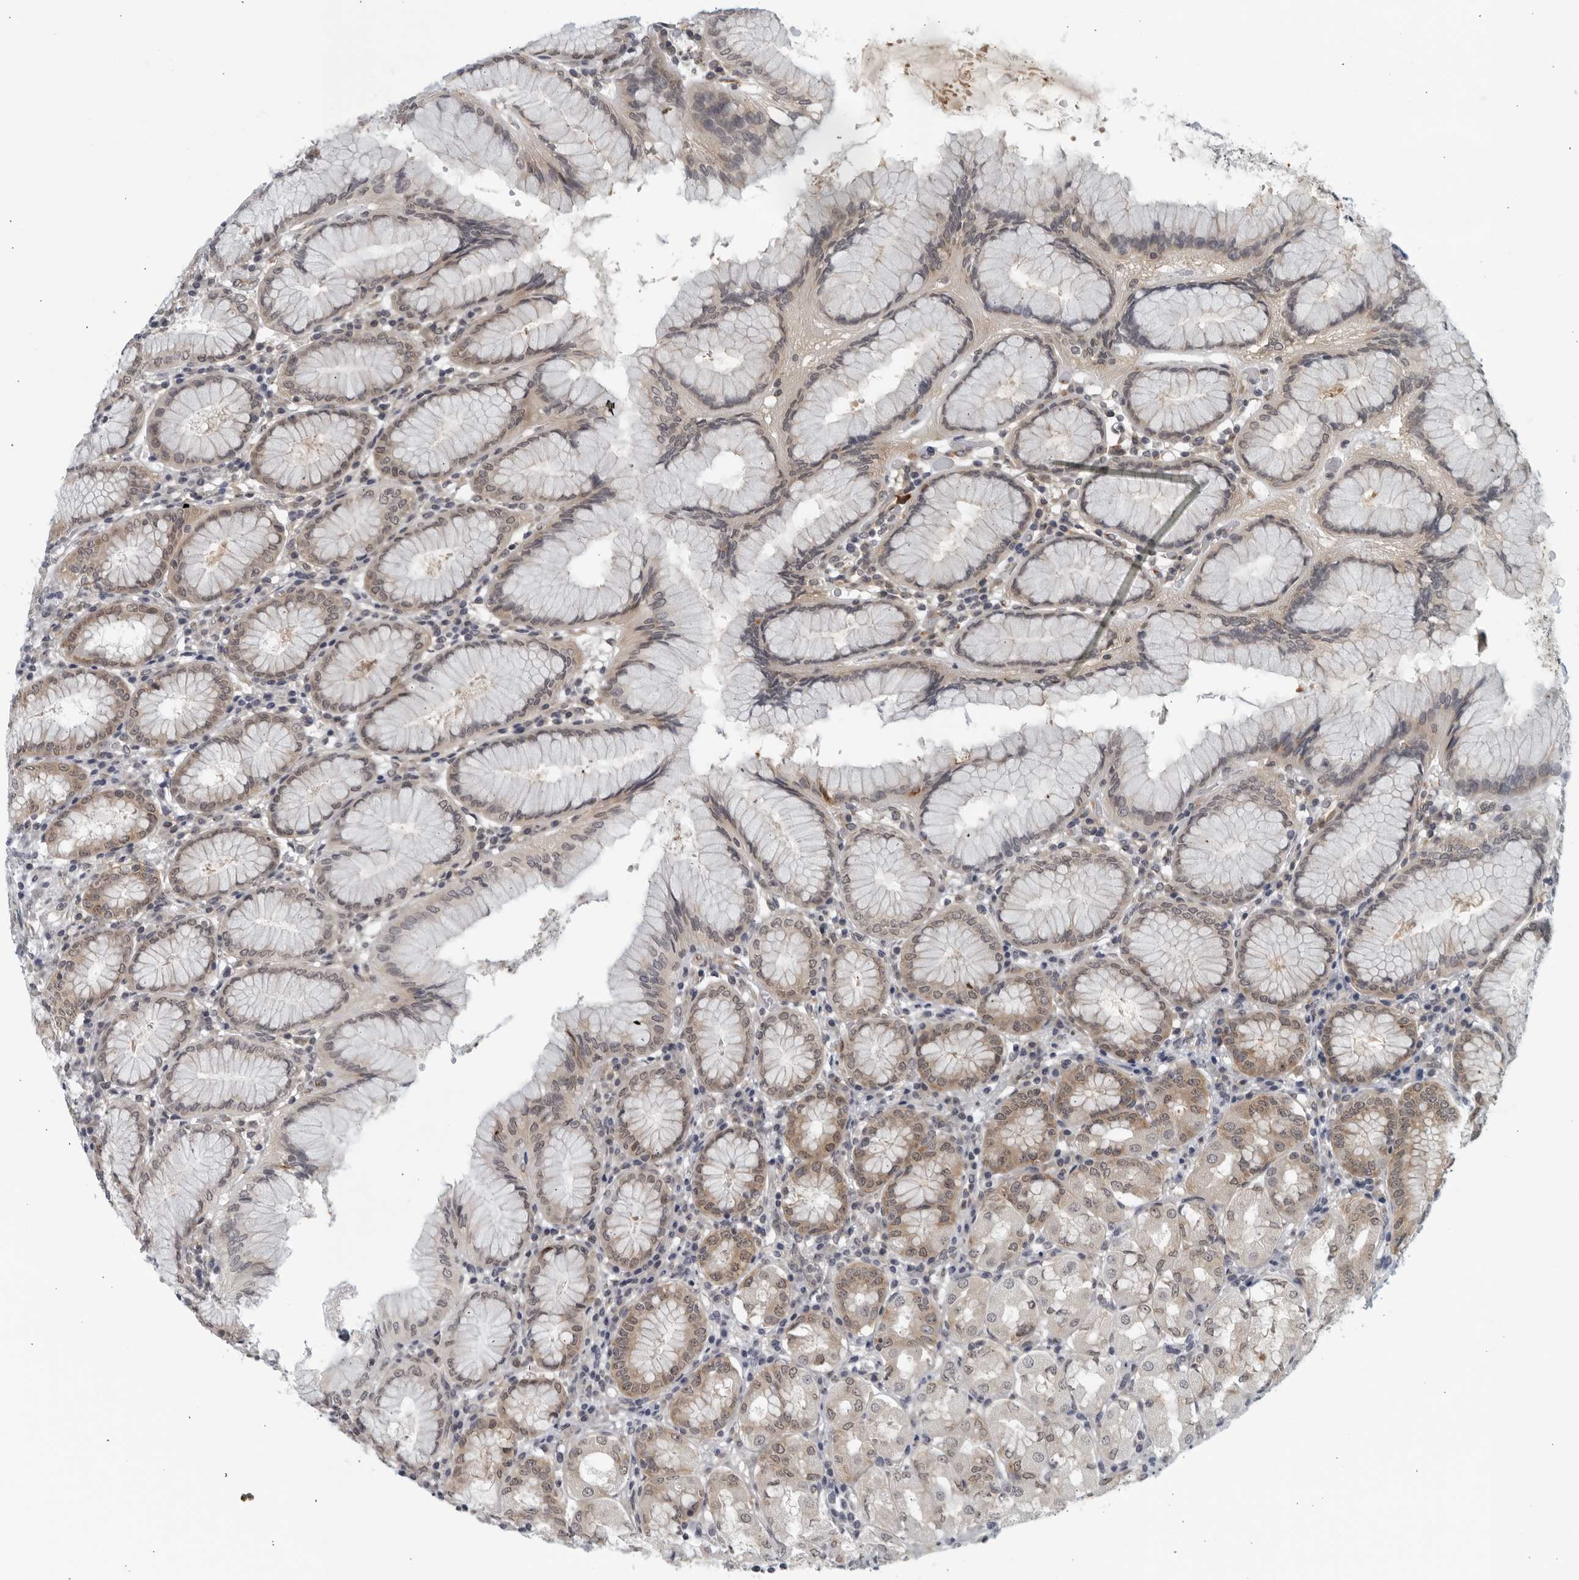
{"staining": {"intensity": "moderate", "quantity": "25%-75%", "location": "cytoplasmic/membranous"}, "tissue": "stomach", "cell_type": "Glandular cells", "image_type": "normal", "snomed": [{"axis": "morphology", "description": "Normal tissue, NOS"}, {"axis": "topography", "description": "Stomach"}, {"axis": "topography", "description": "Stomach, lower"}], "caption": "An IHC histopathology image of benign tissue is shown. Protein staining in brown shows moderate cytoplasmic/membranous positivity in stomach within glandular cells. Immunohistochemistry stains the protein of interest in brown and the nuclei are stained blue.", "gene": "RC3H1", "patient": {"sex": "female", "age": 56}}